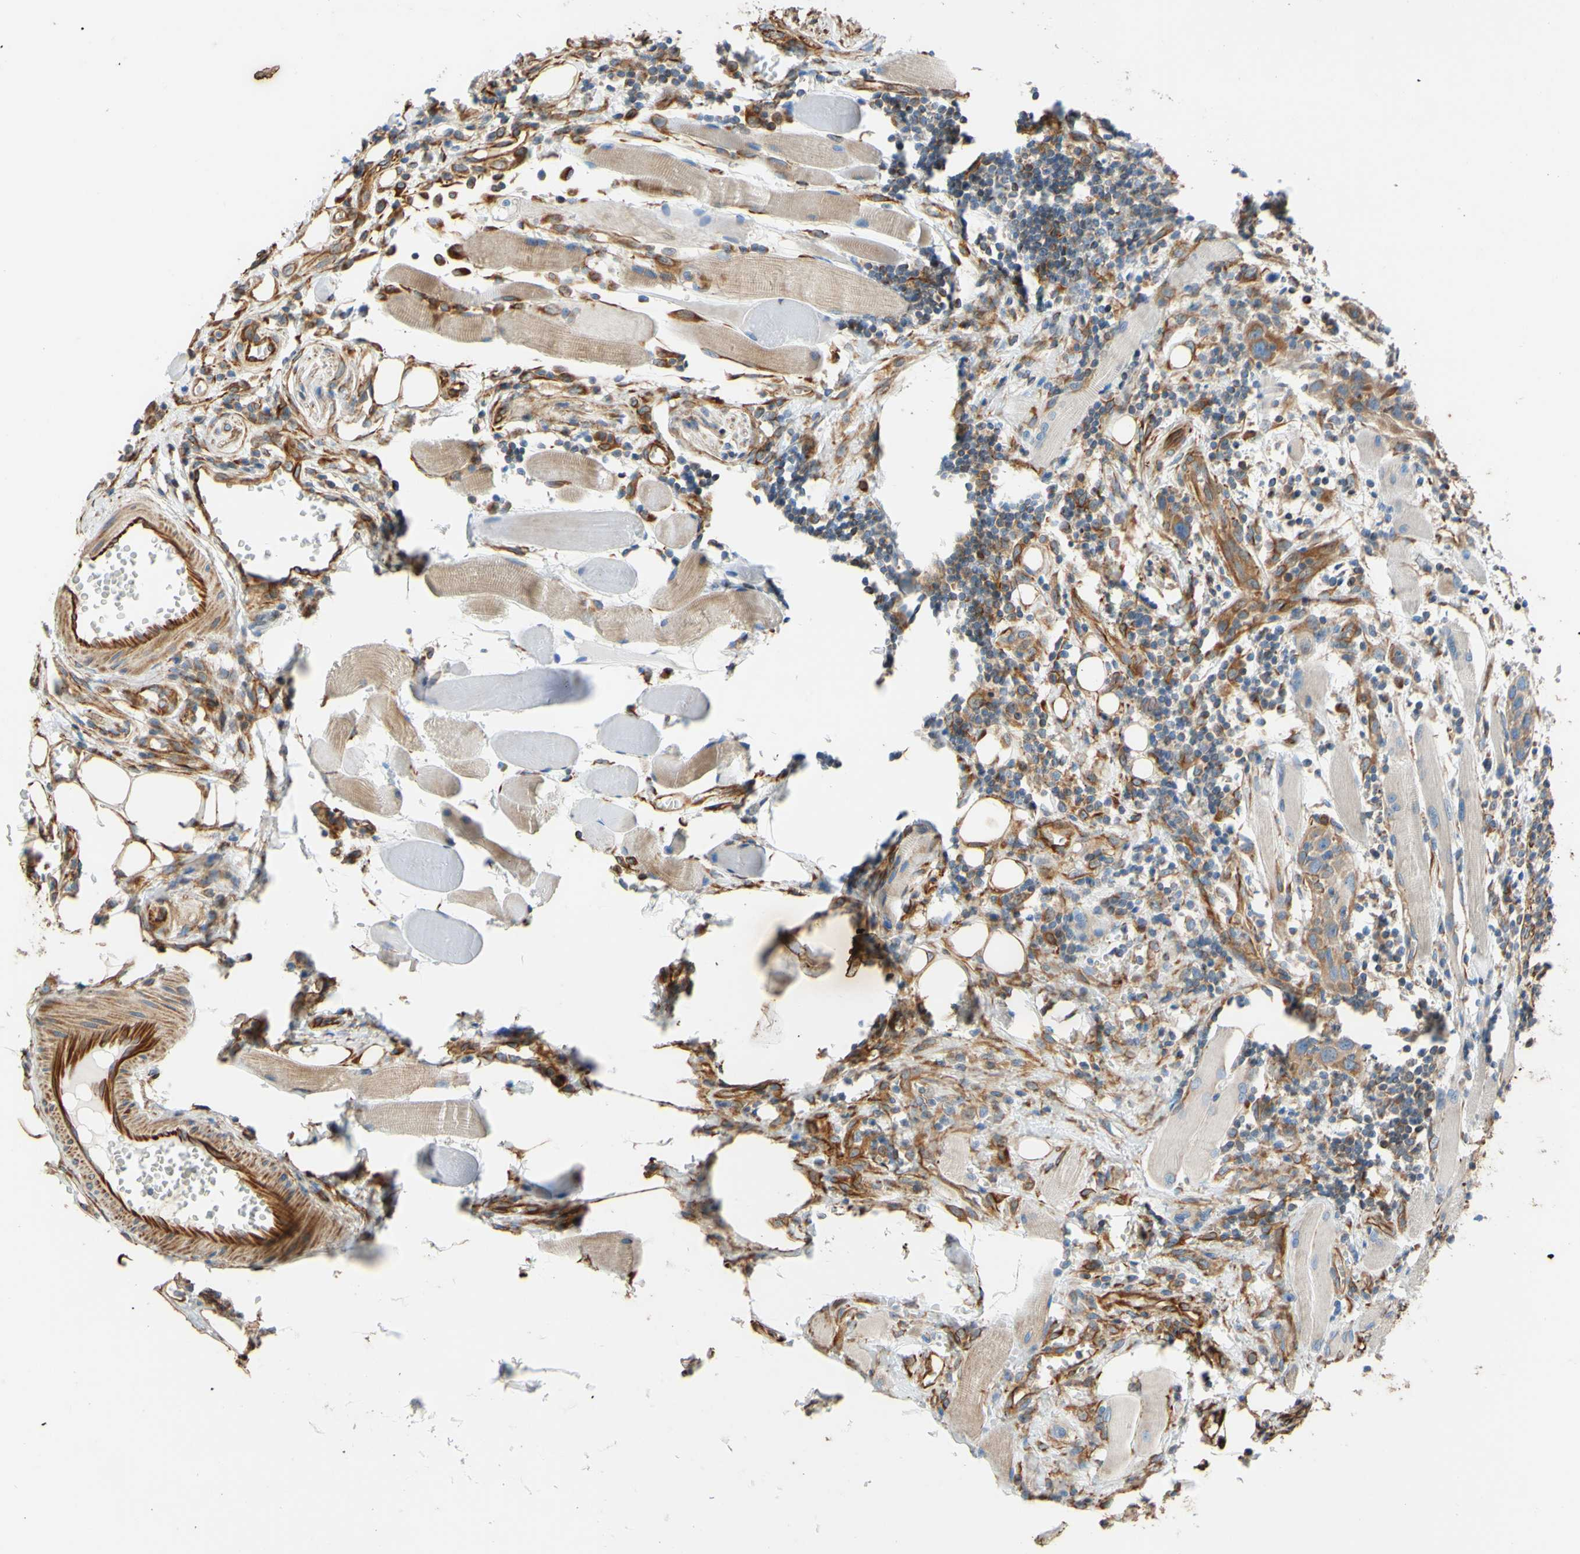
{"staining": {"intensity": "moderate", "quantity": ">75%", "location": "cytoplasmic/membranous"}, "tissue": "head and neck cancer", "cell_type": "Tumor cells", "image_type": "cancer", "snomed": [{"axis": "morphology", "description": "Squamous cell carcinoma, NOS"}, {"axis": "topography", "description": "Oral tissue"}, {"axis": "topography", "description": "Head-Neck"}], "caption": "High-magnification brightfield microscopy of squamous cell carcinoma (head and neck) stained with DAB (3,3'-diaminobenzidine) (brown) and counterstained with hematoxylin (blue). tumor cells exhibit moderate cytoplasmic/membranous staining is identified in approximately>75% of cells.", "gene": "C1orf43", "patient": {"sex": "female", "age": 50}}